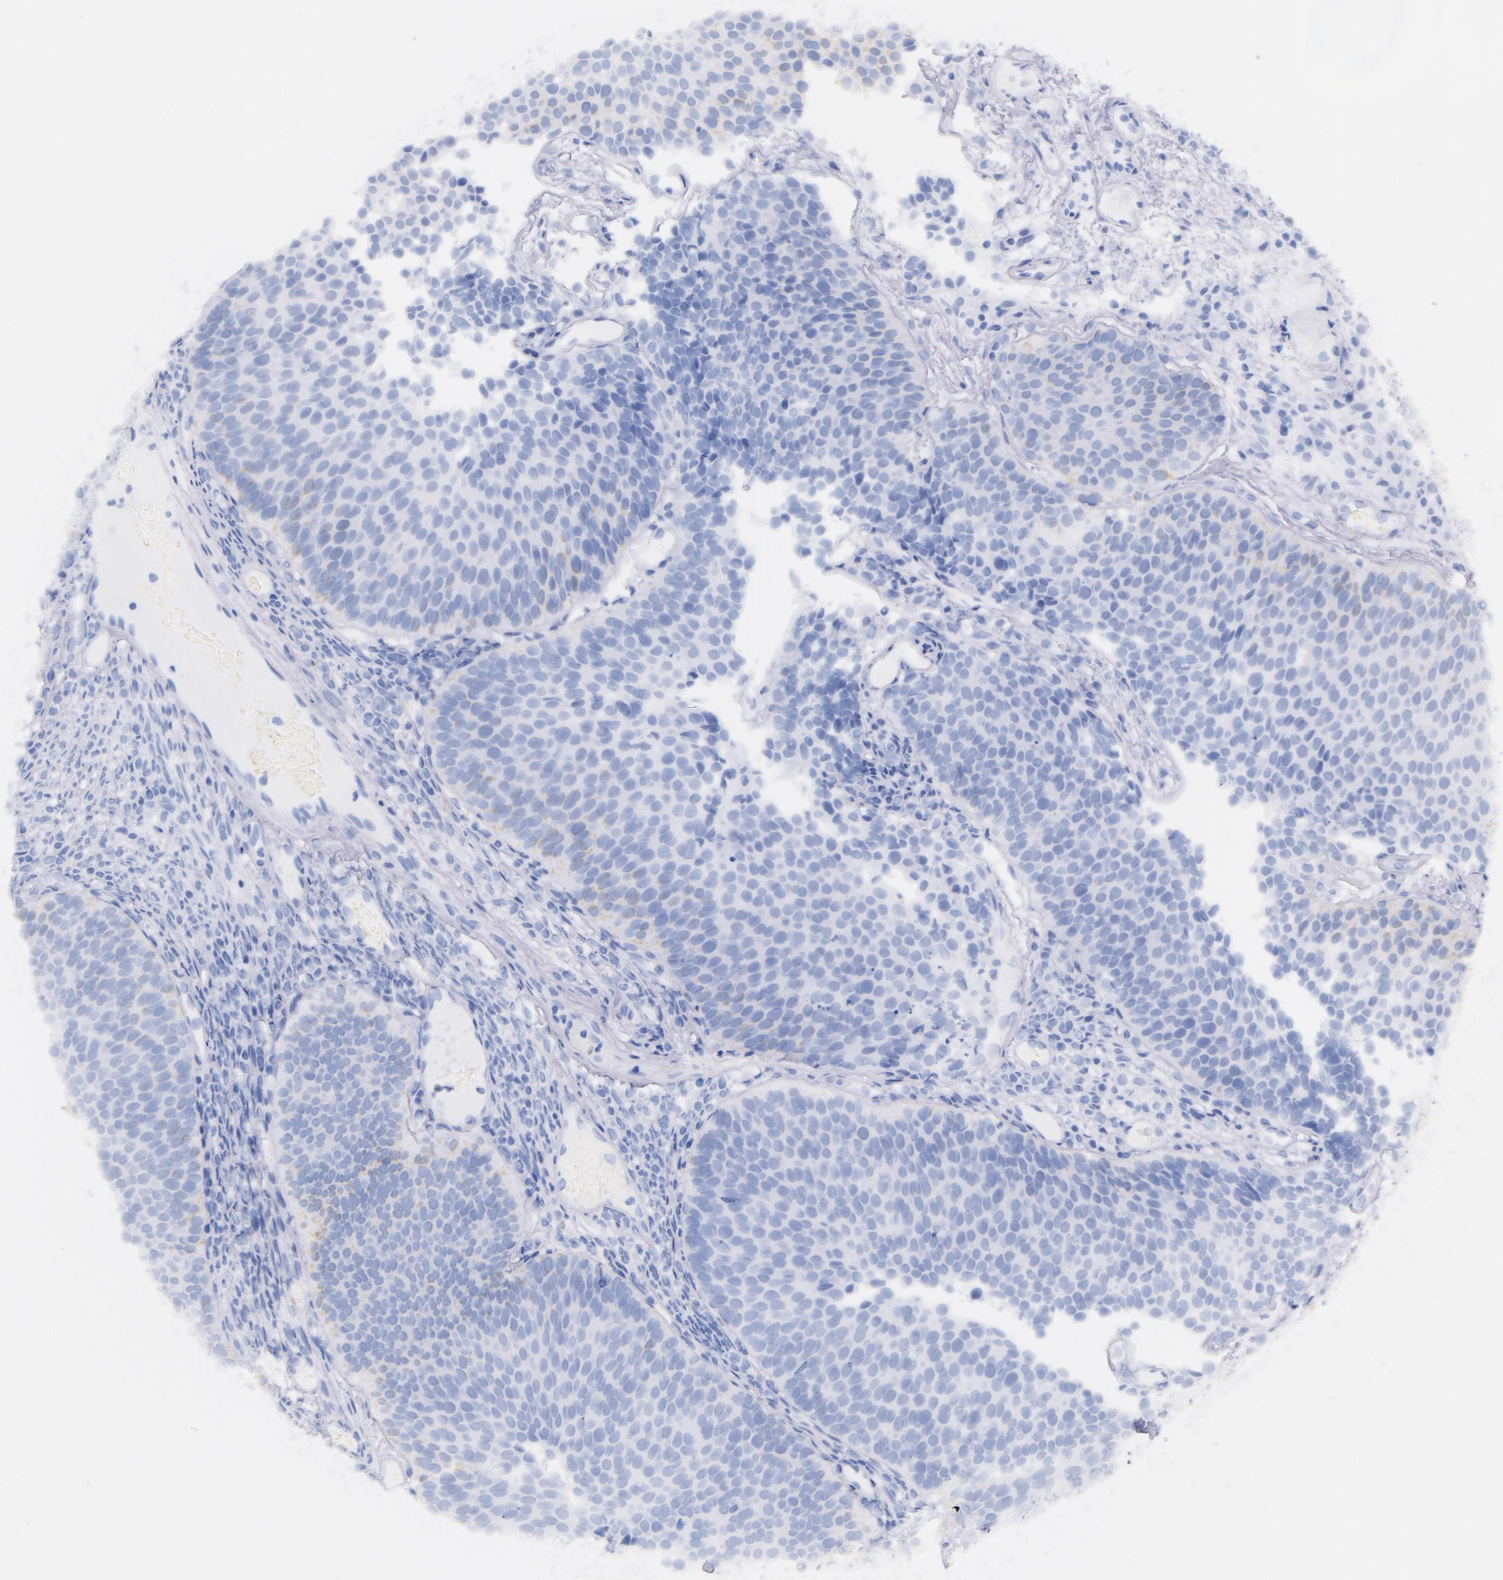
{"staining": {"intensity": "weak", "quantity": "<25%", "location": "cytoplasmic/membranous"}, "tissue": "urothelial cancer", "cell_type": "Tumor cells", "image_type": "cancer", "snomed": [{"axis": "morphology", "description": "Urothelial carcinoma, Low grade"}, {"axis": "topography", "description": "Urinary bladder"}], "caption": "Tumor cells show no significant expression in urothelial cancer. The staining was performed using DAB to visualize the protein expression in brown, while the nuclei were stained in blue with hematoxylin (Magnification: 20x).", "gene": "CD44", "patient": {"sex": "male", "age": 85}}